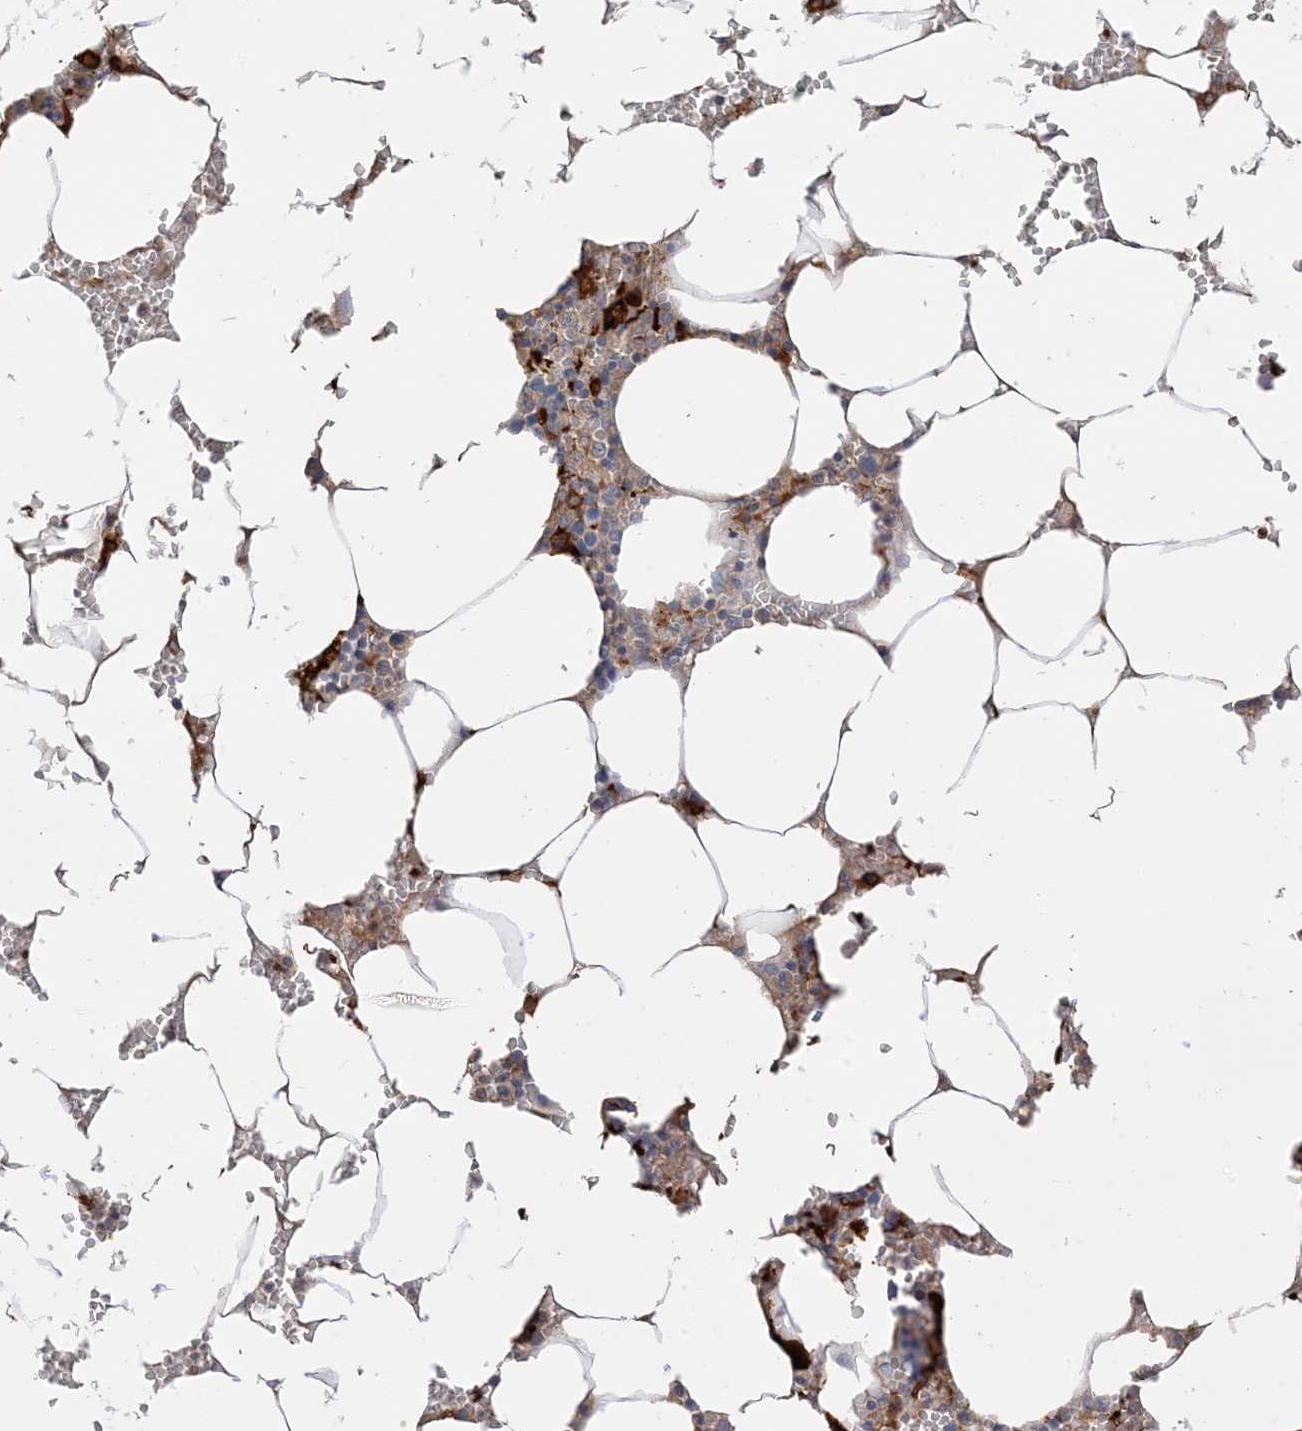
{"staining": {"intensity": "negative", "quantity": "none", "location": "none"}, "tissue": "bone marrow", "cell_type": "Hematopoietic cells", "image_type": "normal", "snomed": [{"axis": "morphology", "description": "Normal tissue, NOS"}, {"axis": "topography", "description": "Bone marrow"}], "caption": "High magnification brightfield microscopy of unremarkable bone marrow stained with DAB (3,3'-diaminobenzidine) (brown) and counterstained with hematoxylin (blue): hematopoietic cells show no significant positivity. (Brightfield microscopy of DAB immunohistochemistry (IHC) at high magnification).", "gene": "RNF175", "patient": {"sex": "male", "age": 70}}